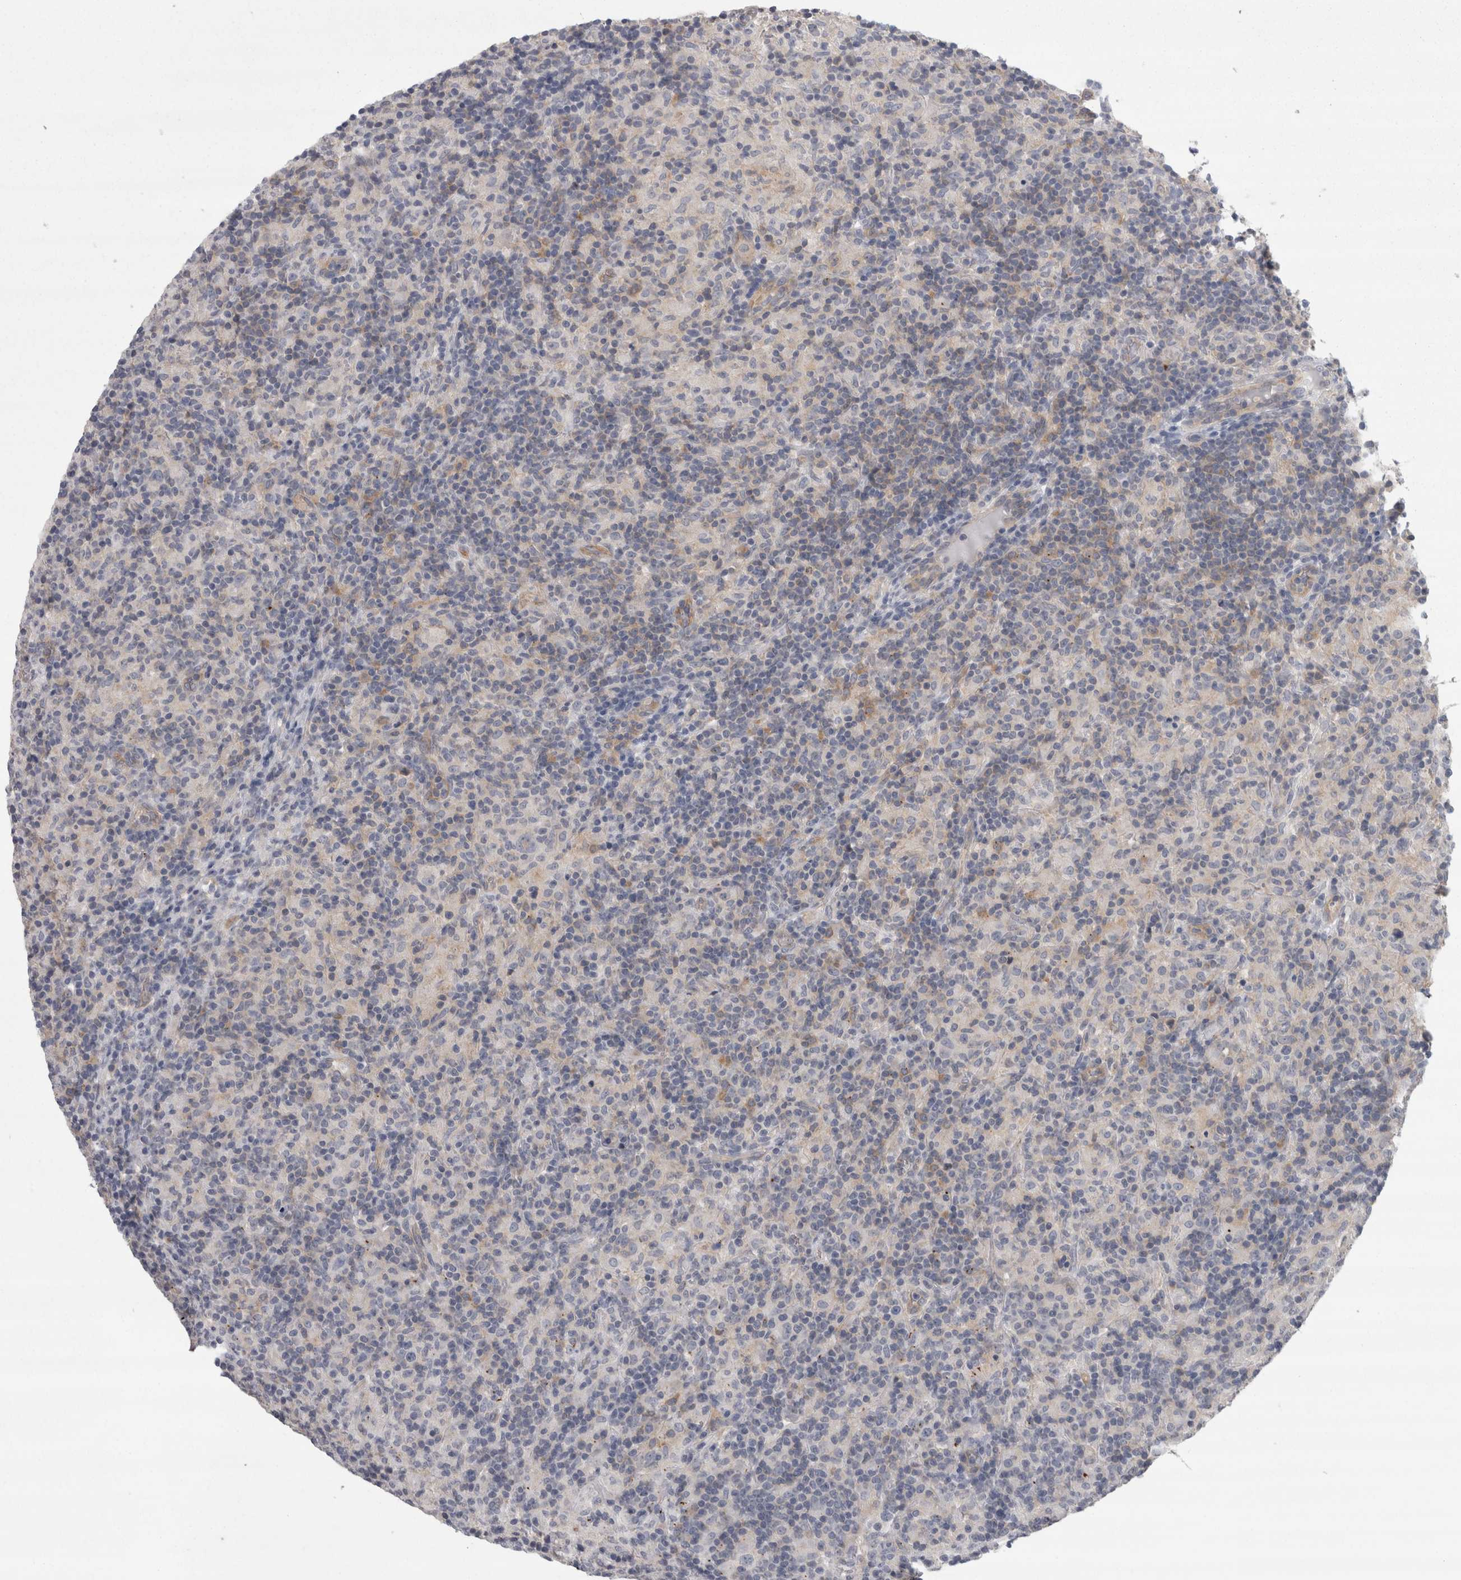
{"staining": {"intensity": "negative", "quantity": "none", "location": "none"}, "tissue": "lymphoma", "cell_type": "Tumor cells", "image_type": "cancer", "snomed": [{"axis": "morphology", "description": "Hodgkin's disease, NOS"}, {"axis": "topography", "description": "Lymph node"}], "caption": "The histopathology image displays no staining of tumor cells in lymphoma. Brightfield microscopy of immunohistochemistry stained with DAB (3,3'-diaminobenzidine) (brown) and hematoxylin (blue), captured at high magnification.", "gene": "LYZL6", "patient": {"sex": "male", "age": 70}}